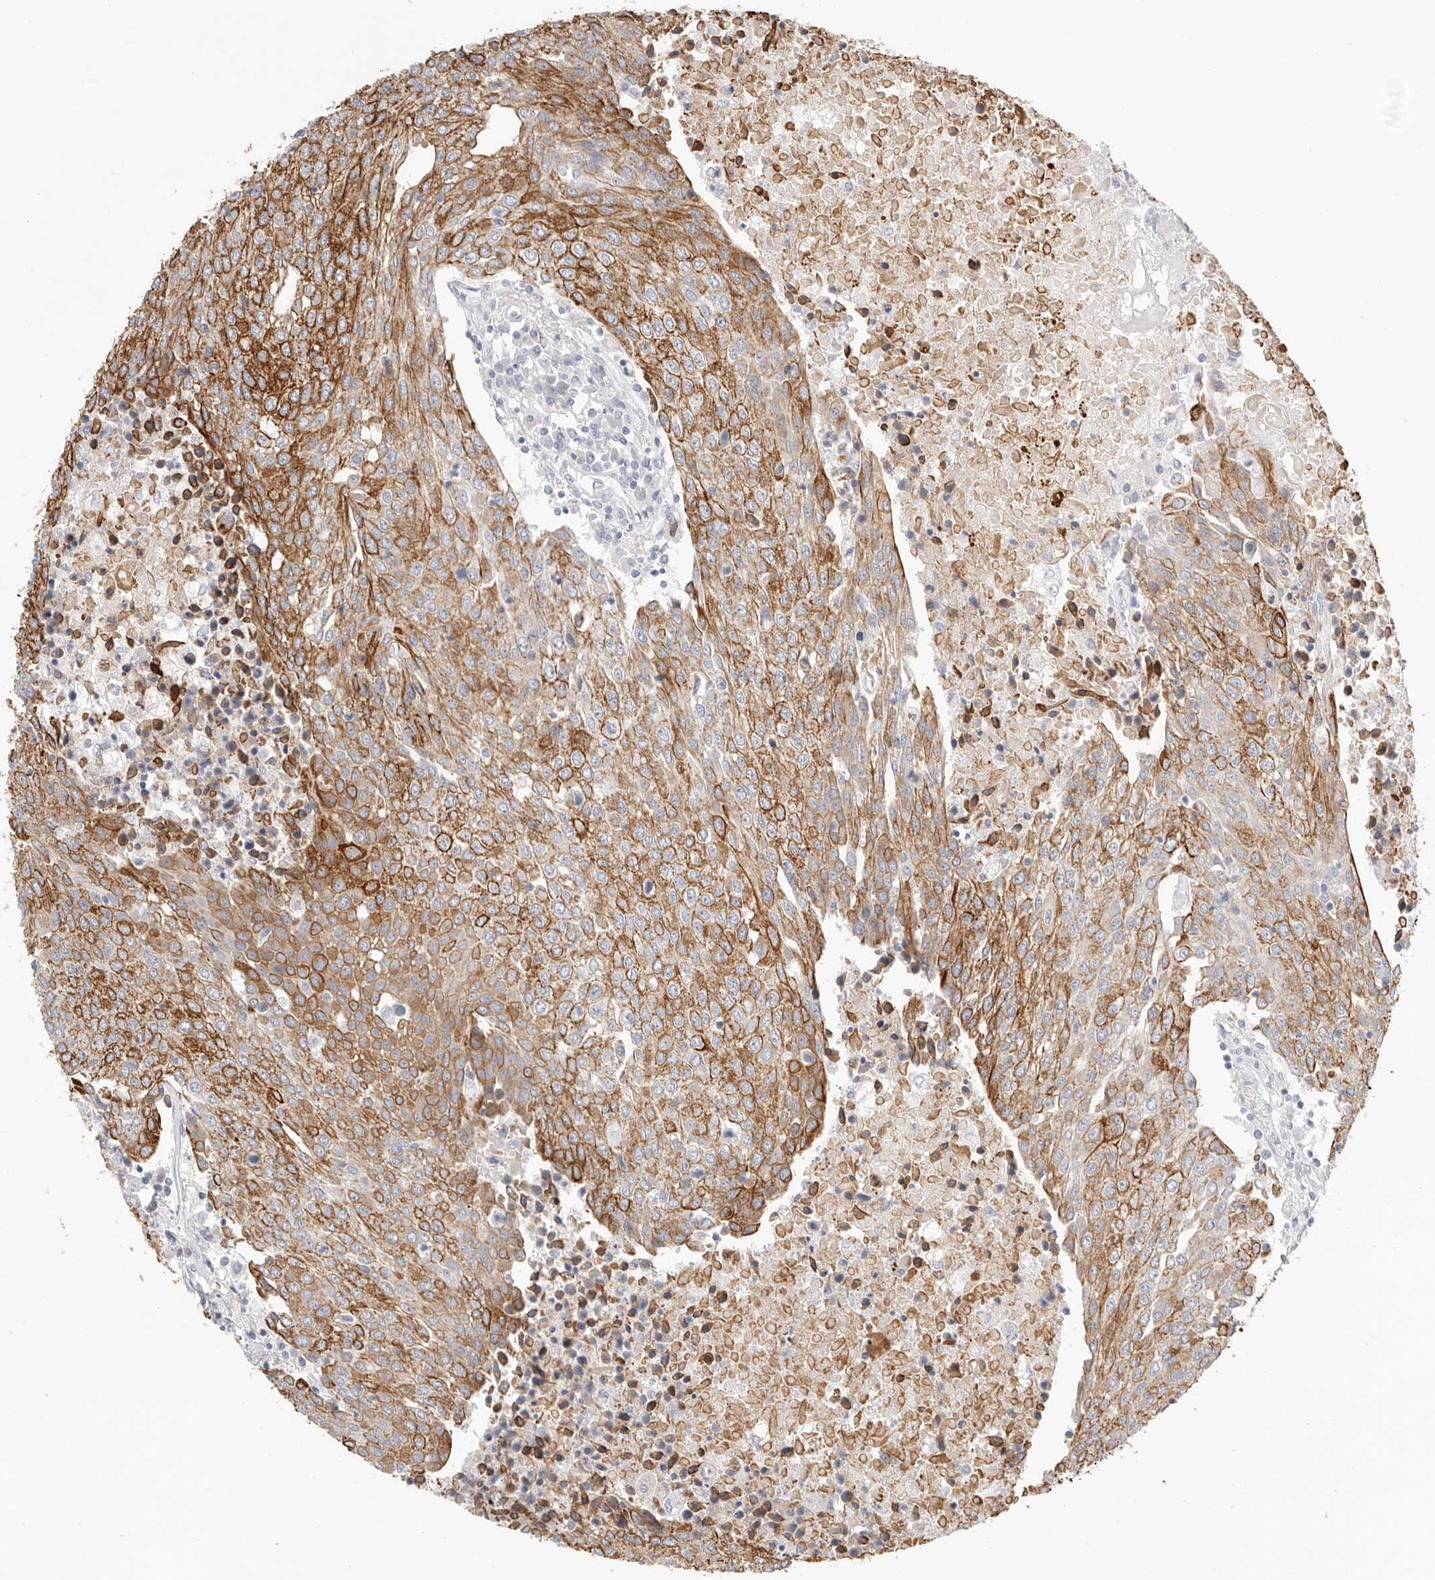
{"staining": {"intensity": "strong", "quantity": ">75%", "location": "cytoplasmic/membranous"}, "tissue": "urothelial cancer", "cell_type": "Tumor cells", "image_type": "cancer", "snomed": [{"axis": "morphology", "description": "Urothelial carcinoma, High grade"}, {"axis": "topography", "description": "Urinary bladder"}], "caption": "The histopathology image reveals immunohistochemical staining of urothelial carcinoma (high-grade). There is strong cytoplasmic/membranous expression is present in about >75% of tumor cells.", "gene": "USH1C", "patient": {"sex": "female", "age": 85}}